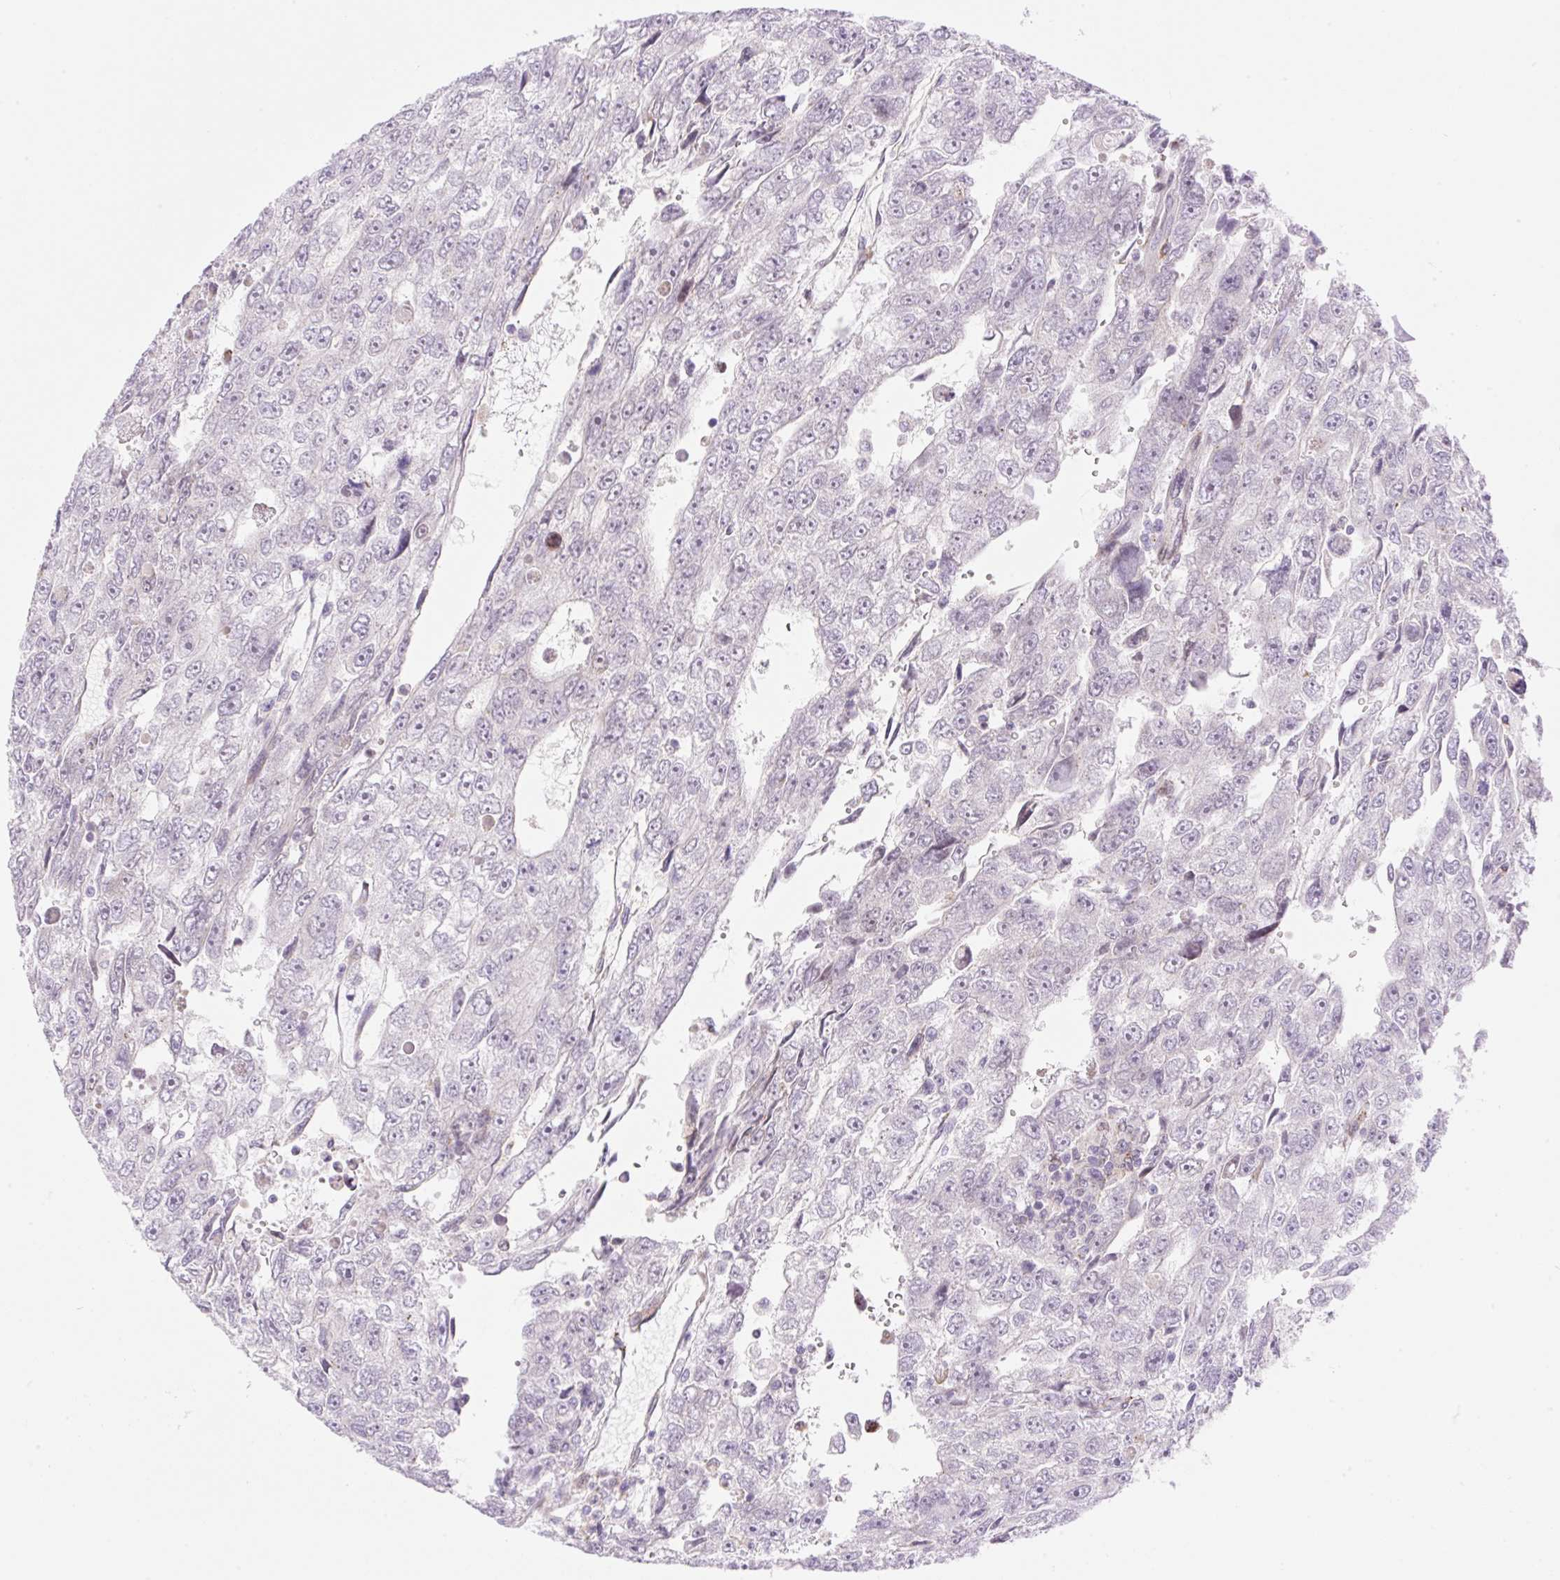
{"staining": {"intensity": "negative", "quantity": "none", "location": "none"}, "tissue": "testis cancer", "cell_type": "Tumor cells", "image_type": "cancer", "snomed": [{"axis": "morphology", "description": "Carcinoma, Embryonal, NOS"}, {"axis": "topography", "description": "Testis"}], "caption": "This is a image of IHC staining of embryonal carcinoma (testis), which shows no expression in tumor cells.", "gene": "ZFP41", "patient": {"sex": "male", "age": 20}}